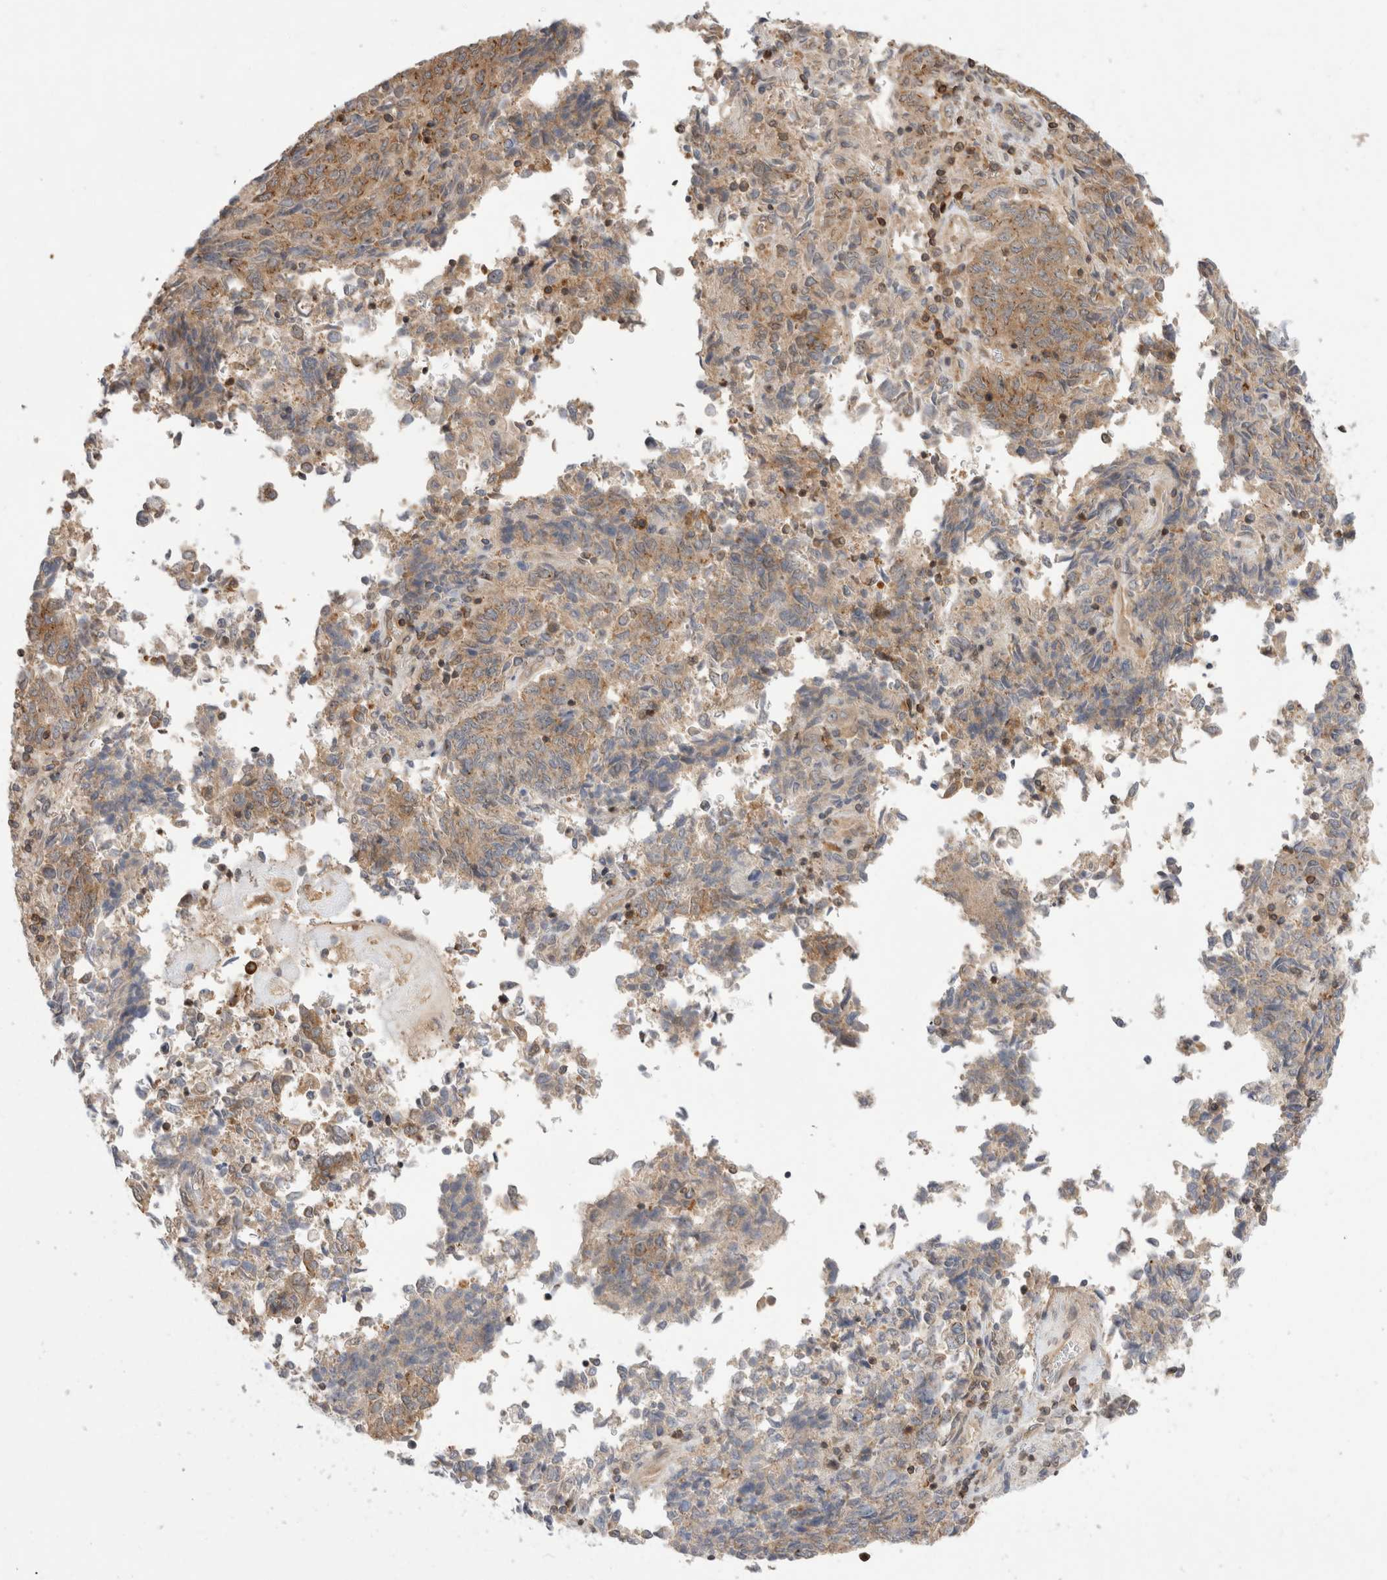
{"staining": {"intensity": "weak", "quantity": ">75%", "location": "cytoplasmic/membranous"}, "tissue": "endometrial cancer", "cell_type": "Tumor cells", "image_type": "cancer", "snomed": [{"axis": "morphology", "description": "Adenocarcinoma, NOS"}, {"axis": "topography", "description": "Endometrium"}], "caption": "Immunohistochemistry micrograph of human endometrial cancer (adenocarcinoma) stained for a protein (brown), which displays low levels of weak cytoplasmic/membranous expression in approximately >75% of tumor cells.", "gene": "NFKB1", "patient": {"sex": "female", "age": 80}}